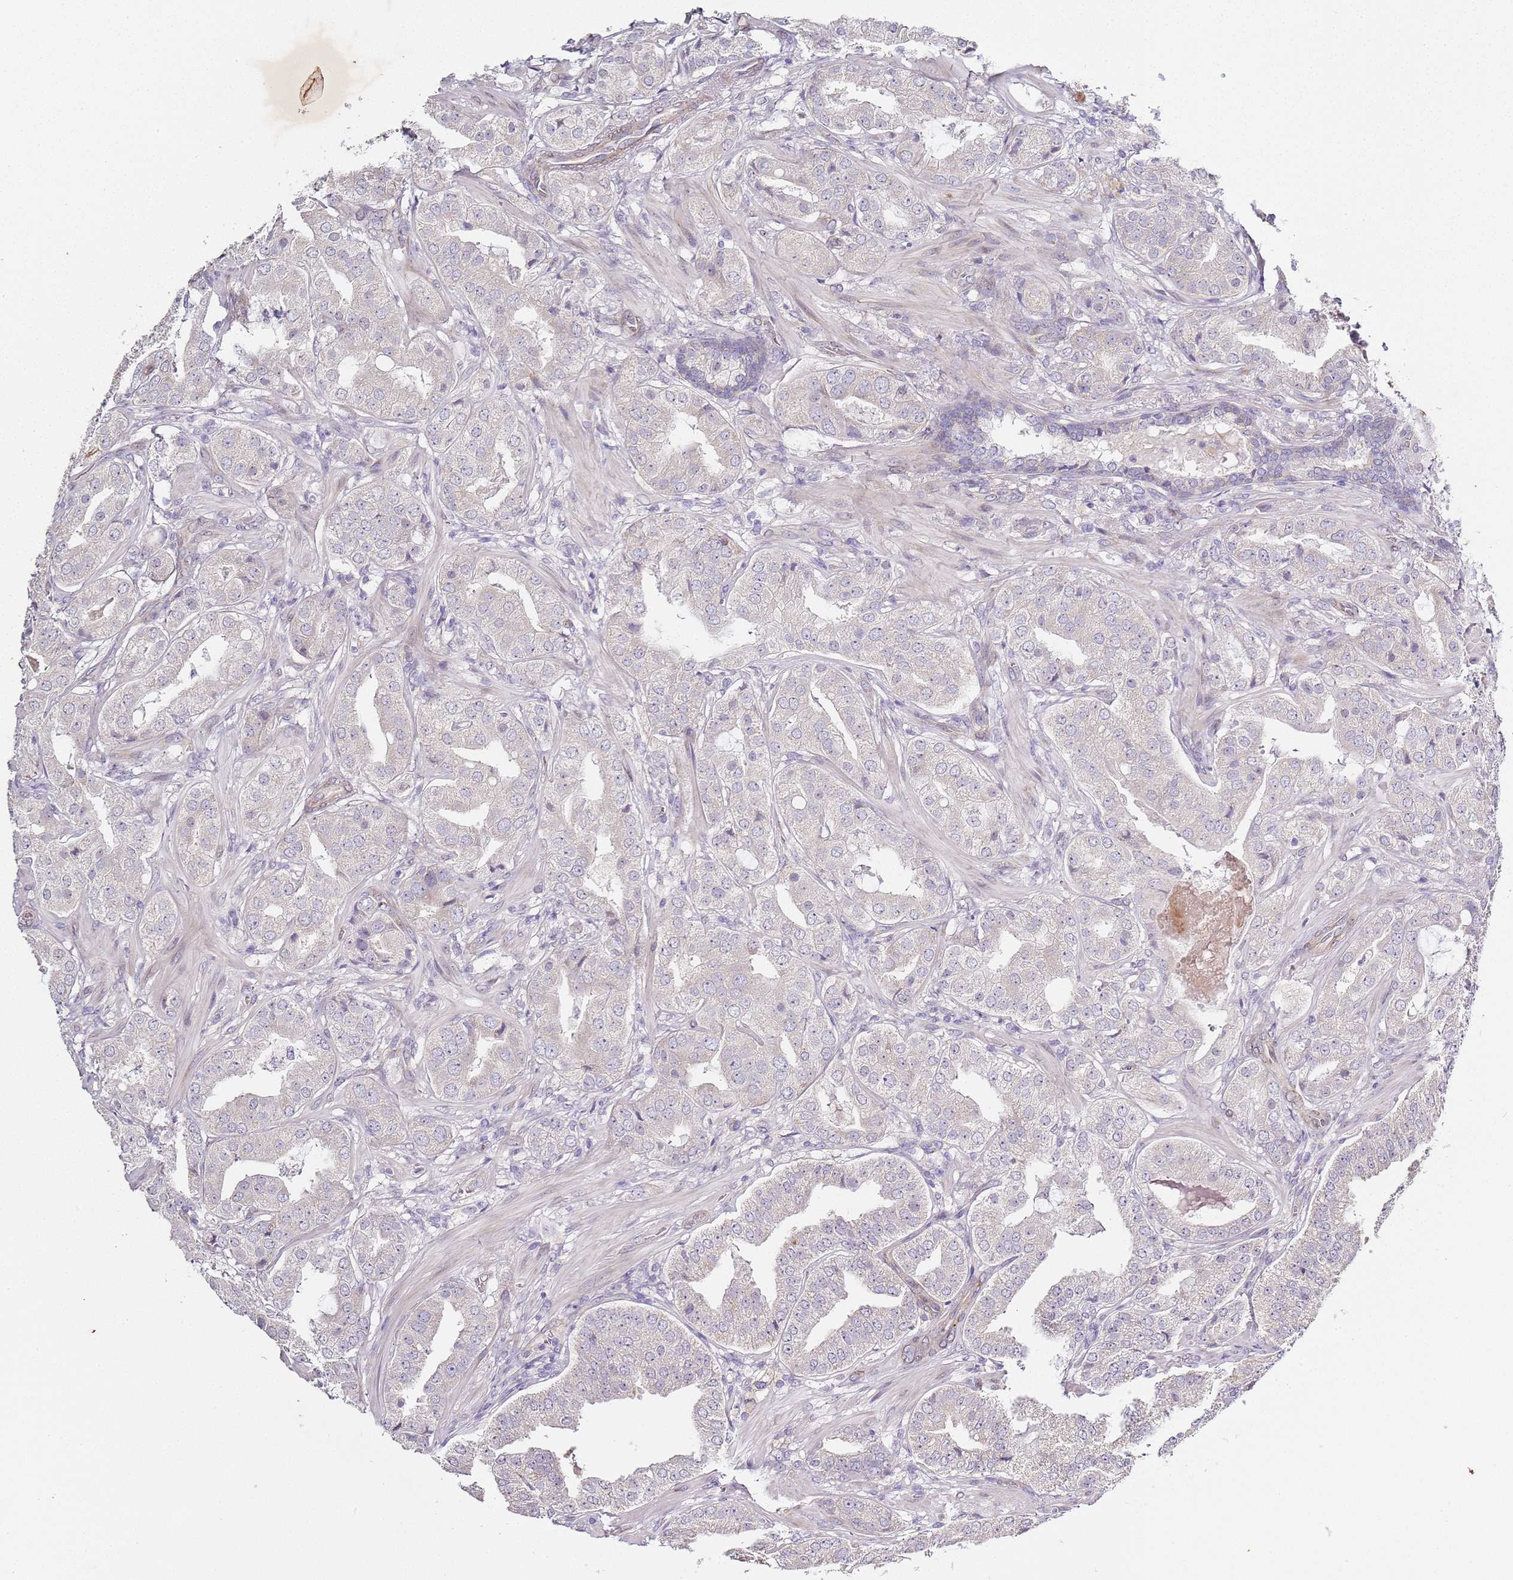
{"staining": {"intensity": "negative", "quantity": "none", "location": "none"}, "tissue": "prostate cancer", "cell_type": "Tumor cells", "image_type": "cancer", "snomed": [{"axis": "morphology", "description": "Adenocarcinoma, High grade"}, {"axis": "topography", "description": "Prostate"}], "caption": "A high-resolution histopathology image shows immunohistochemistry (IHC) staining of prostate cancer, which exhibits no significant staining in tumor cells. (DAB IHC with hematoxylin counter stain).", "gene": "TBC1D9", "patient": {"sex": "male", "age": 63}}